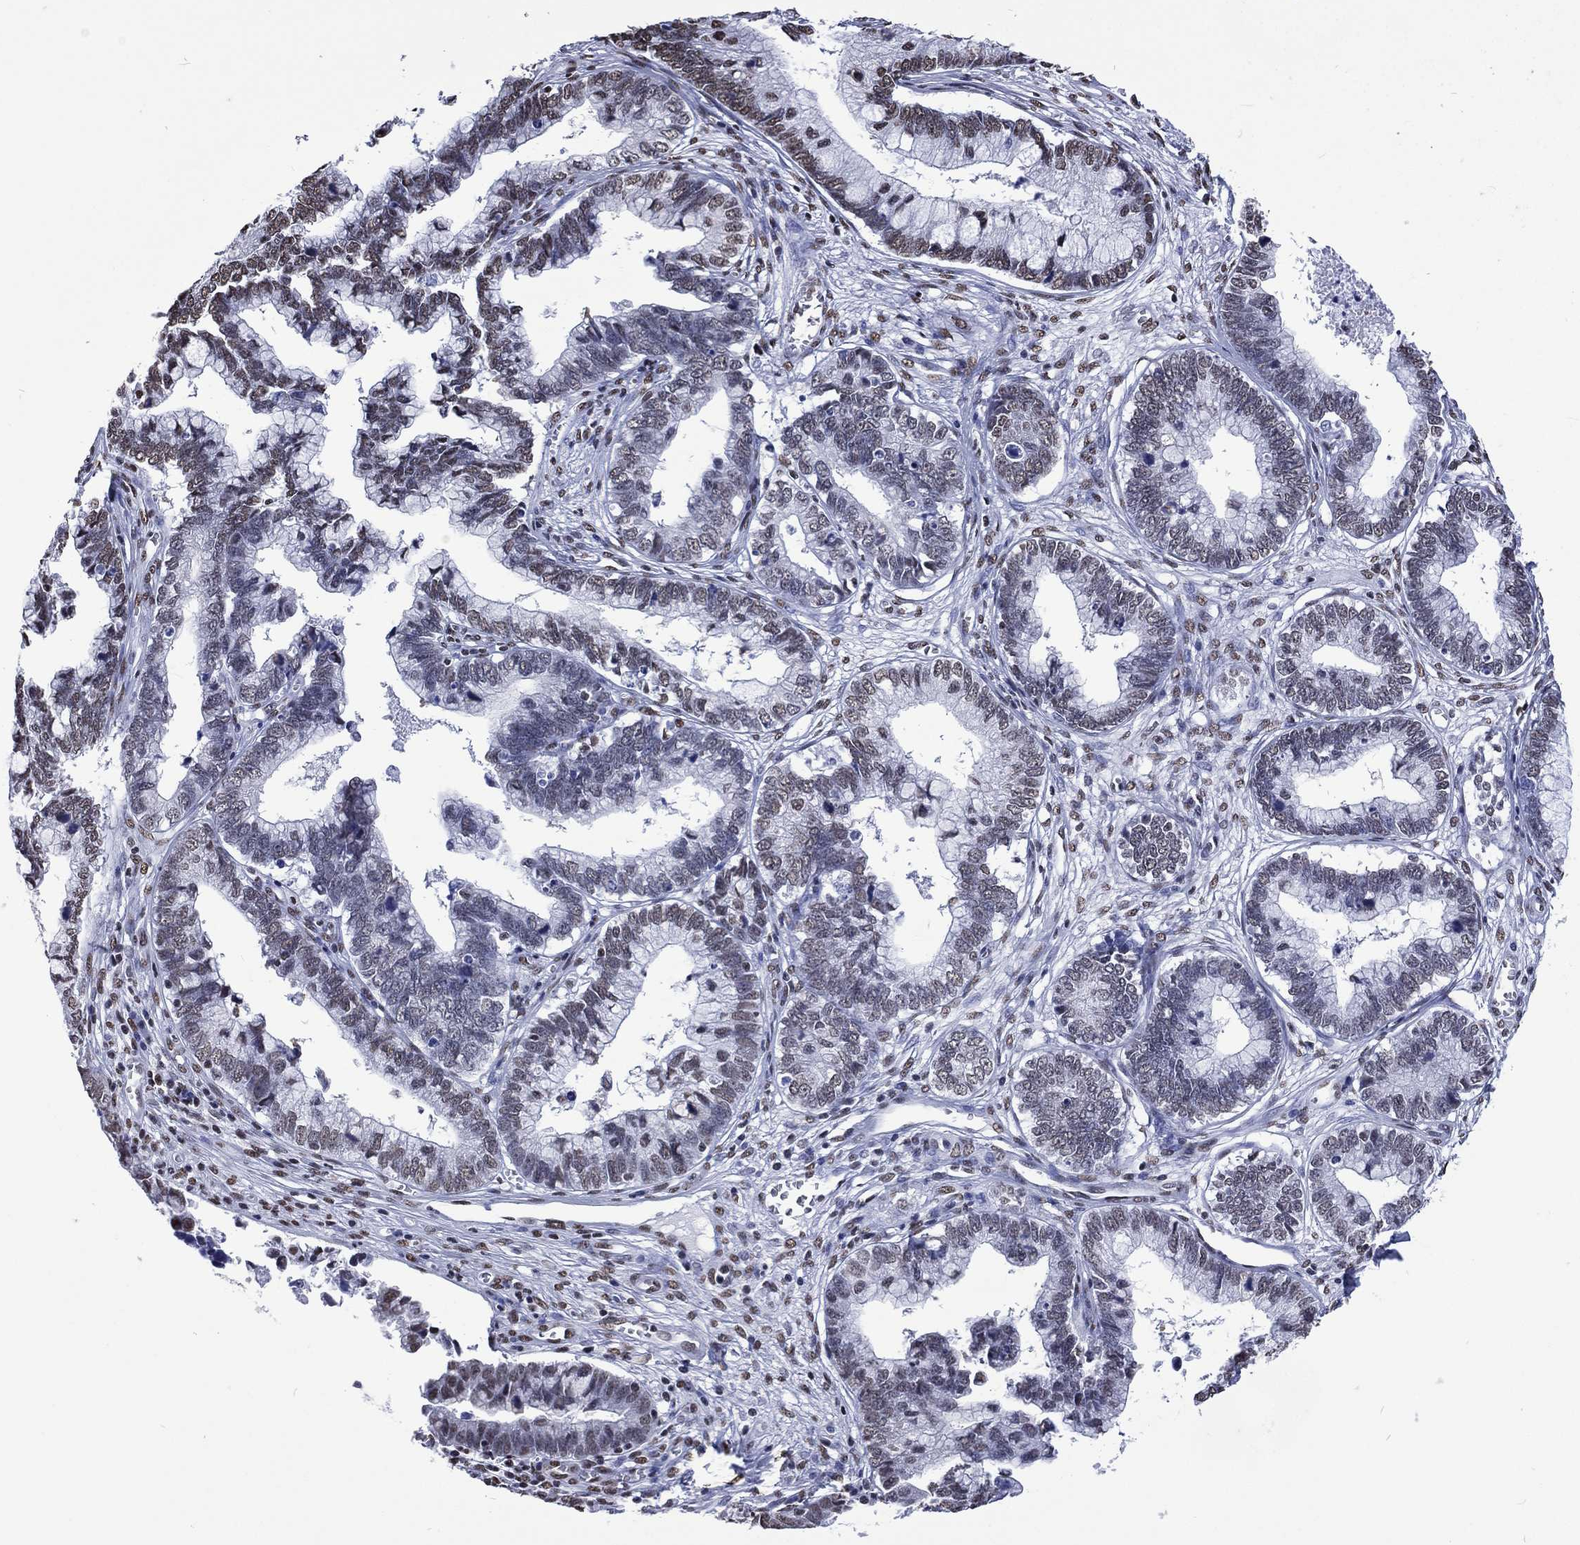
{"staining": {"intensity": "weak", "quantity": "<25%", "location": "nuclear"}, "tissue": "cervical cancer", "cell_type": "Tumor cells", "image_type": "cancer", "snomed": [{"axis": "morphology", "description": "Adenocarcinoma, NOS"}, {"axis": "topography", "description": "Cervix"}], "caption": "Immunohistochemistry micrograph of neoplastic tissue: human cervical cancer stained with DAB (3,3'-diaminobenzidine) exhibits no significant protein staining in tumor cells.", "gene": "RETREG2", "patient": {"sex": "female", "age": 44}}